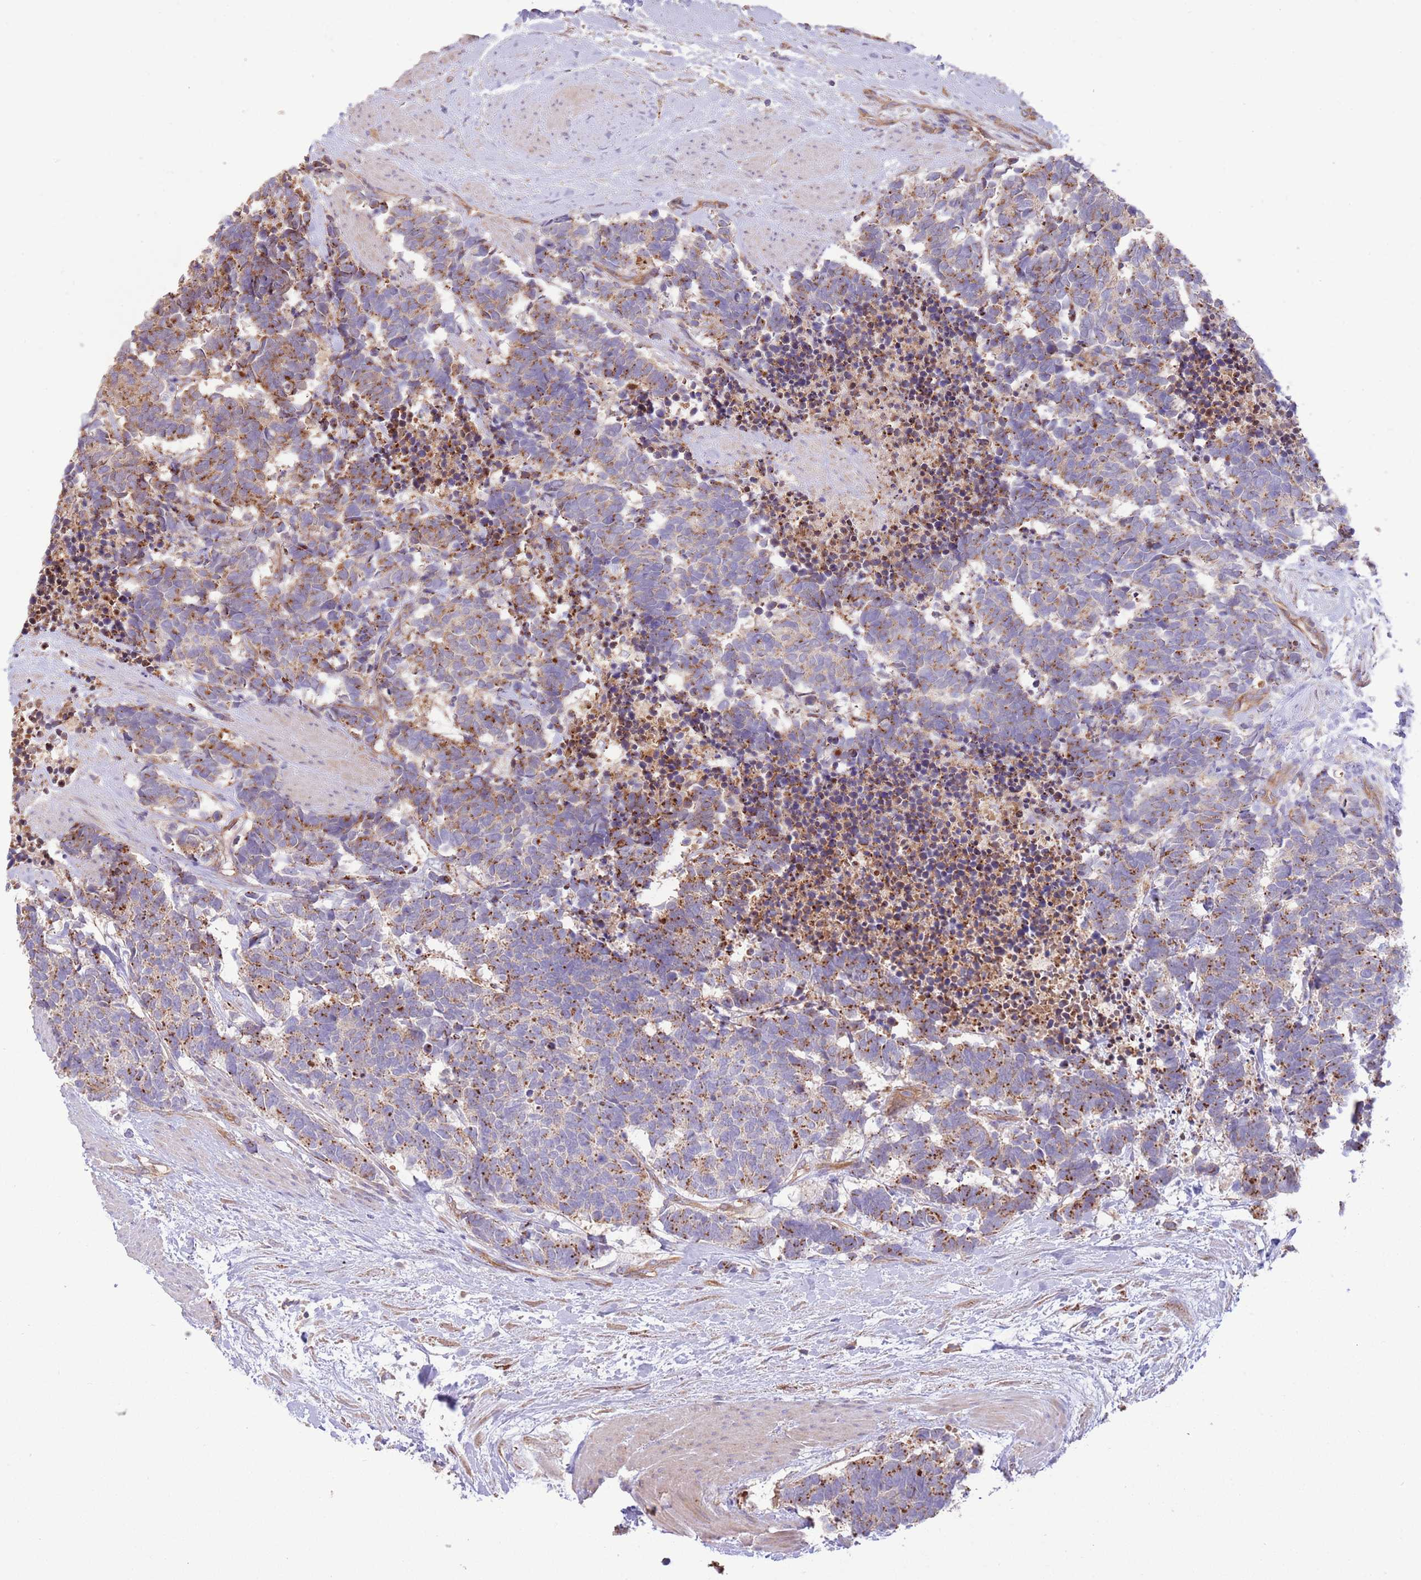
{"staining": {"intensity": "moderate", "quantity": "25%-75%", "location": "cytoplasmic/membranous"}, "tissue": "carcinoid", "cell_type": "Tumor cells", "image_type": "cancer", "snomed": [{"axis": "morphology", "description": "Carcinoma, NOS"}, {"axis": "morphology", "description": "Carcinoid, malignant, NOS"}, {"axis": "topography", "description": "Prostate"}], "caption": "Immunohistochemistry (DAB) staining of carcinoid shows moderate cytoplasmic/membranous protein staining in about 25%-75% of tumor cells. (IHC, brightfield microscopy, high magnification).", "gene": "DOCK6", "patient": {"sex": "male", "age": 57}}